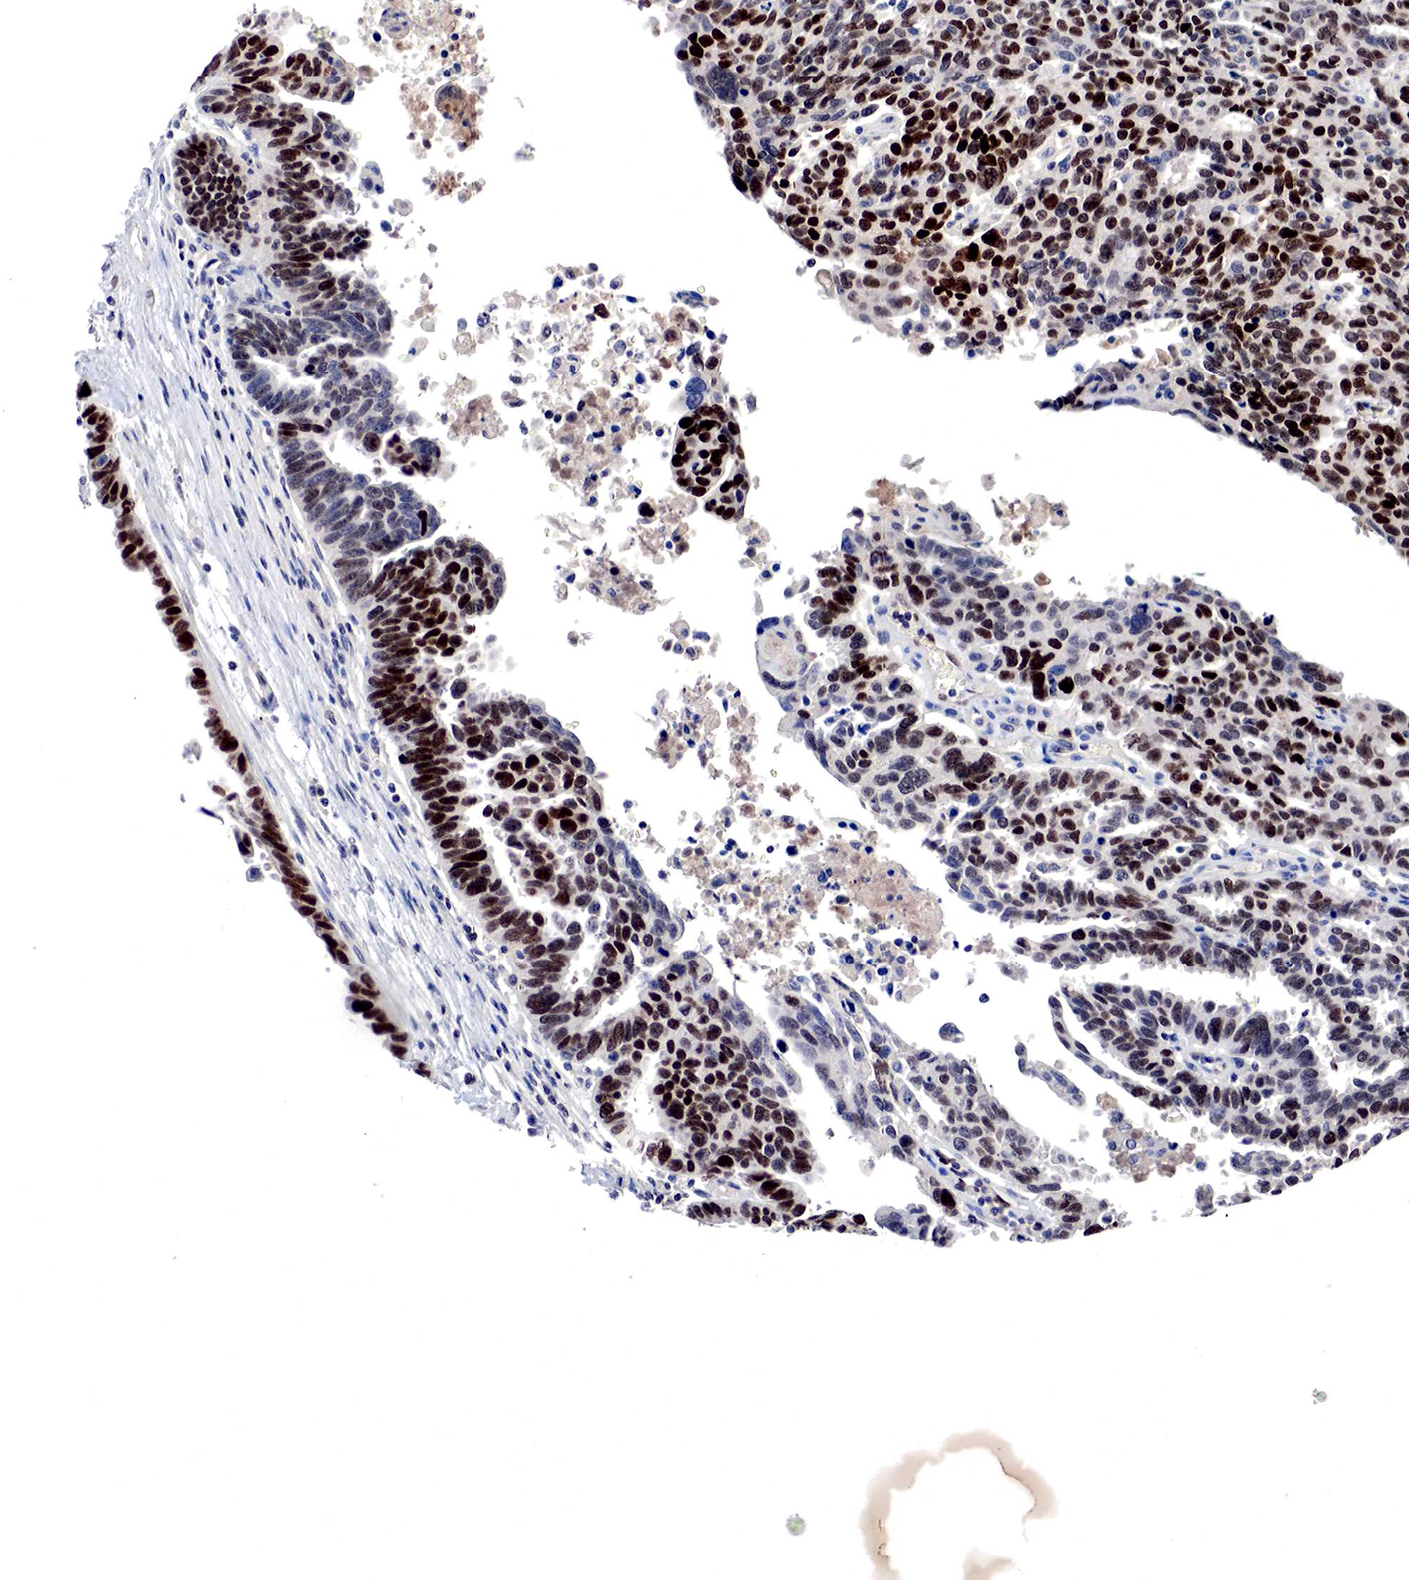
{"staining": {"intensity": "strong", "quantity": ">75%", "location": "nuclear"}, "tissue": "ovarian cancer", "cell_type": "Tumor cells", "image_type": "cancer", "snomed": [{"axis": "morphology", "description": "Carcinoma, endometroid"}, {"axis": "morphology", "description": "Cystadenocarcinoma, serous, NOS"}, {"axis": "topography", "description": "Ovary"}], "caption": "The micrograph reveals staining of ovarian cancer, revealing strong nuclear protein positivity (brown color) within tumor cells. (DAB (3,3'-diaminobenzidine) IHC with brightfield microscopy, high magnification).", "gene": "DACH2", "patient": {"sex": "female", "age": 45}}